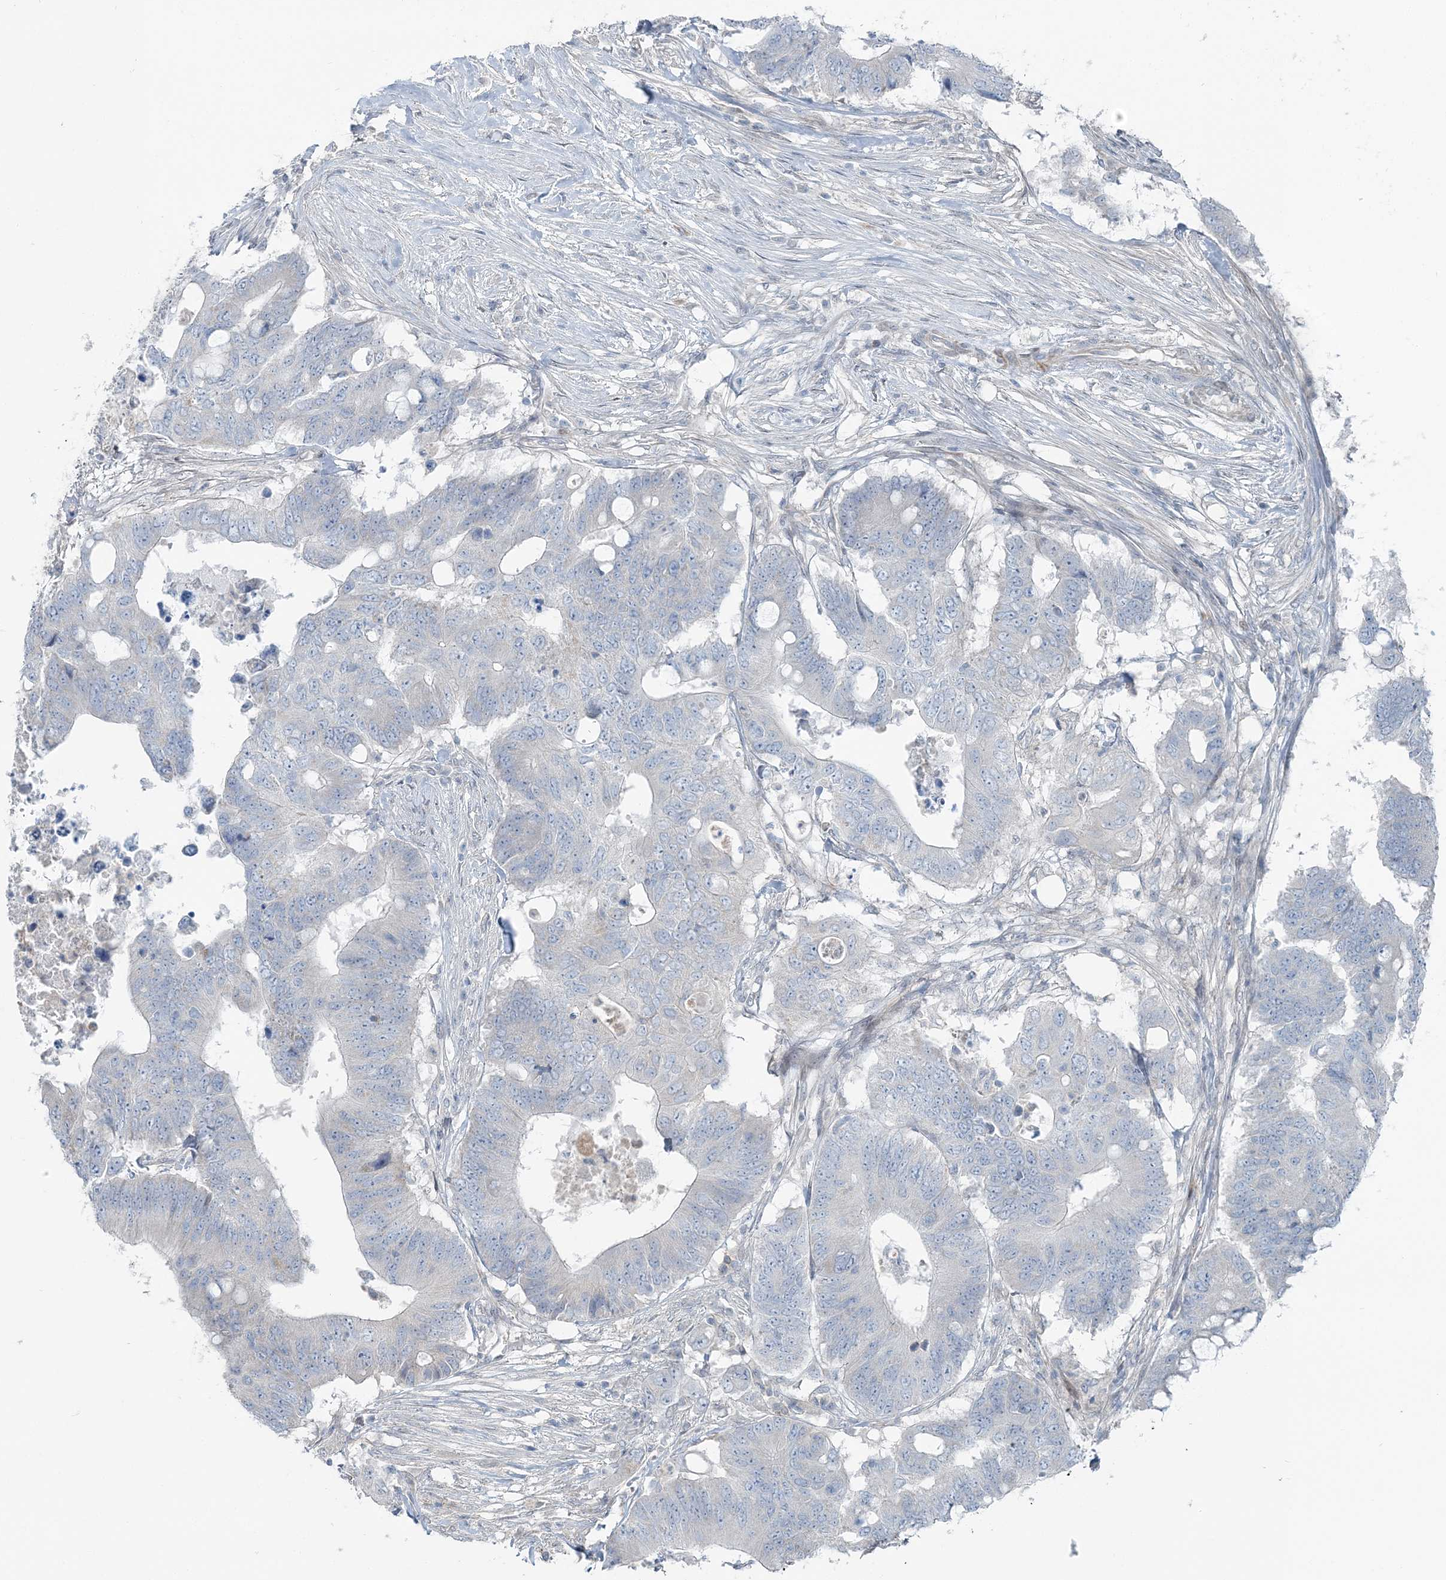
{"staining": {"intensity": "negative", "quantity": "none", "location": "none"}, "tissue": "colorectal cancer", "cell_type": "Tumor cells", "image_type": "cancer", "snomed": [{"axis": "morphology", "description": "Adenocarcinoma, NOS"}, {"axis": "topography", "description": "Colon"}], "caption": "Photomicrograph shows no protein staining in tumor cells of adenocarcinoma (colorectal) tissue.", "gene": "FBXL17", "patient": {"sex": "male", "age": 71}}